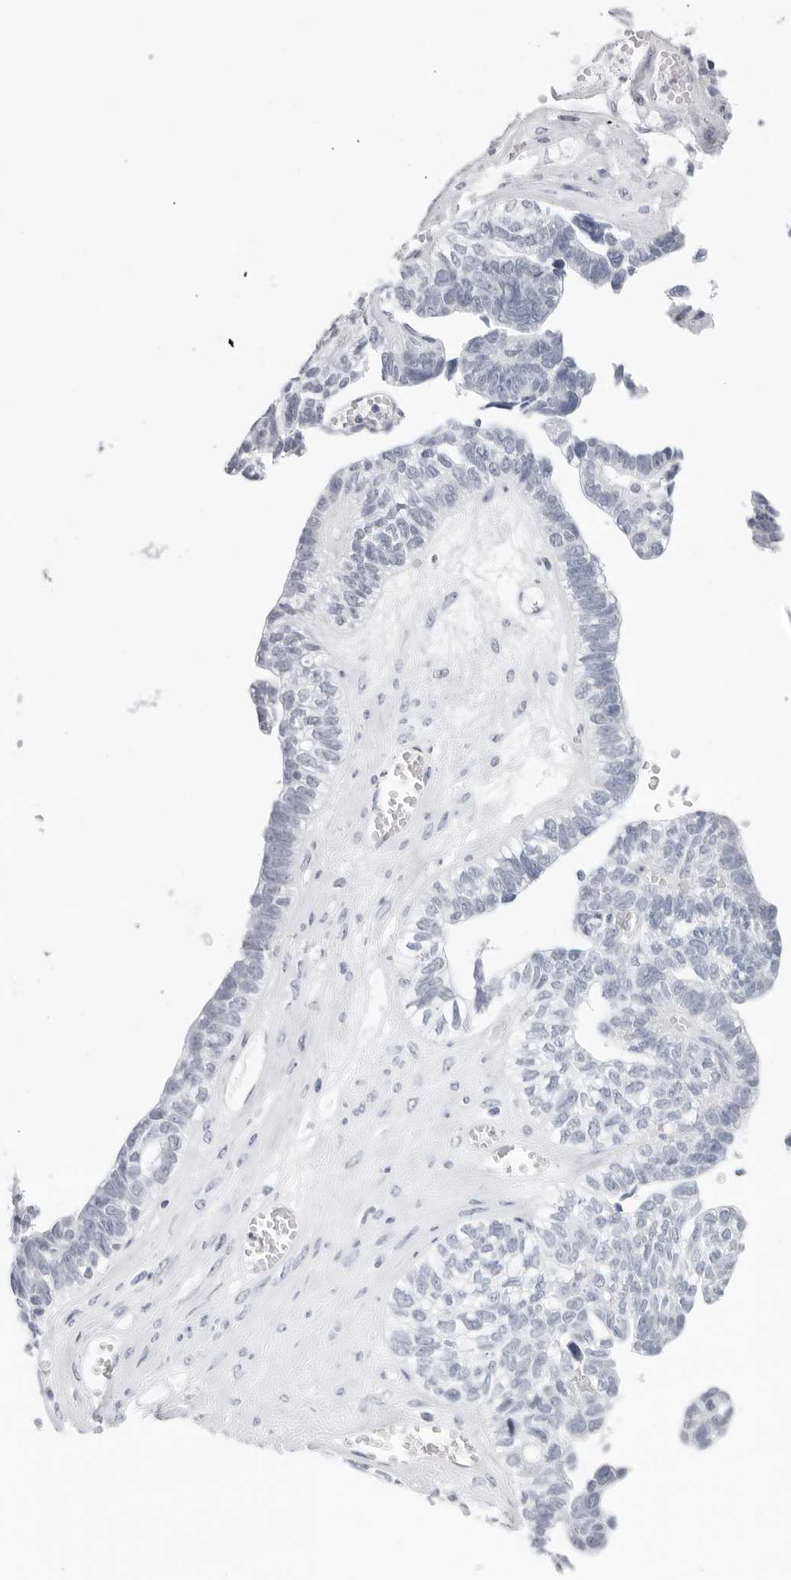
{"staining": {"intensity": "negative", "quantity": "none", "location": "none"}, "tissue": "ovarian cancer", "cell_type": "Tumor cells", "image_type": "cancer", "snomed": [{"axis": "morphology", "description": "Cystadenocarcinoma, serous, NOS"}, {"axis": "topography", "description": "Ovary"}], "caption": "An image of serous cystadenocarcinoma (ovarian) stained for a protein displays no brown staining in tumor cells. The staining was performed using DAB to visualize the protein expression in brown, while the nuclei were stained in blue with hematoxylin (Magnification: 20x).", "gene": "AGMAT", "patient": {"sex": "female", "age": 79}}